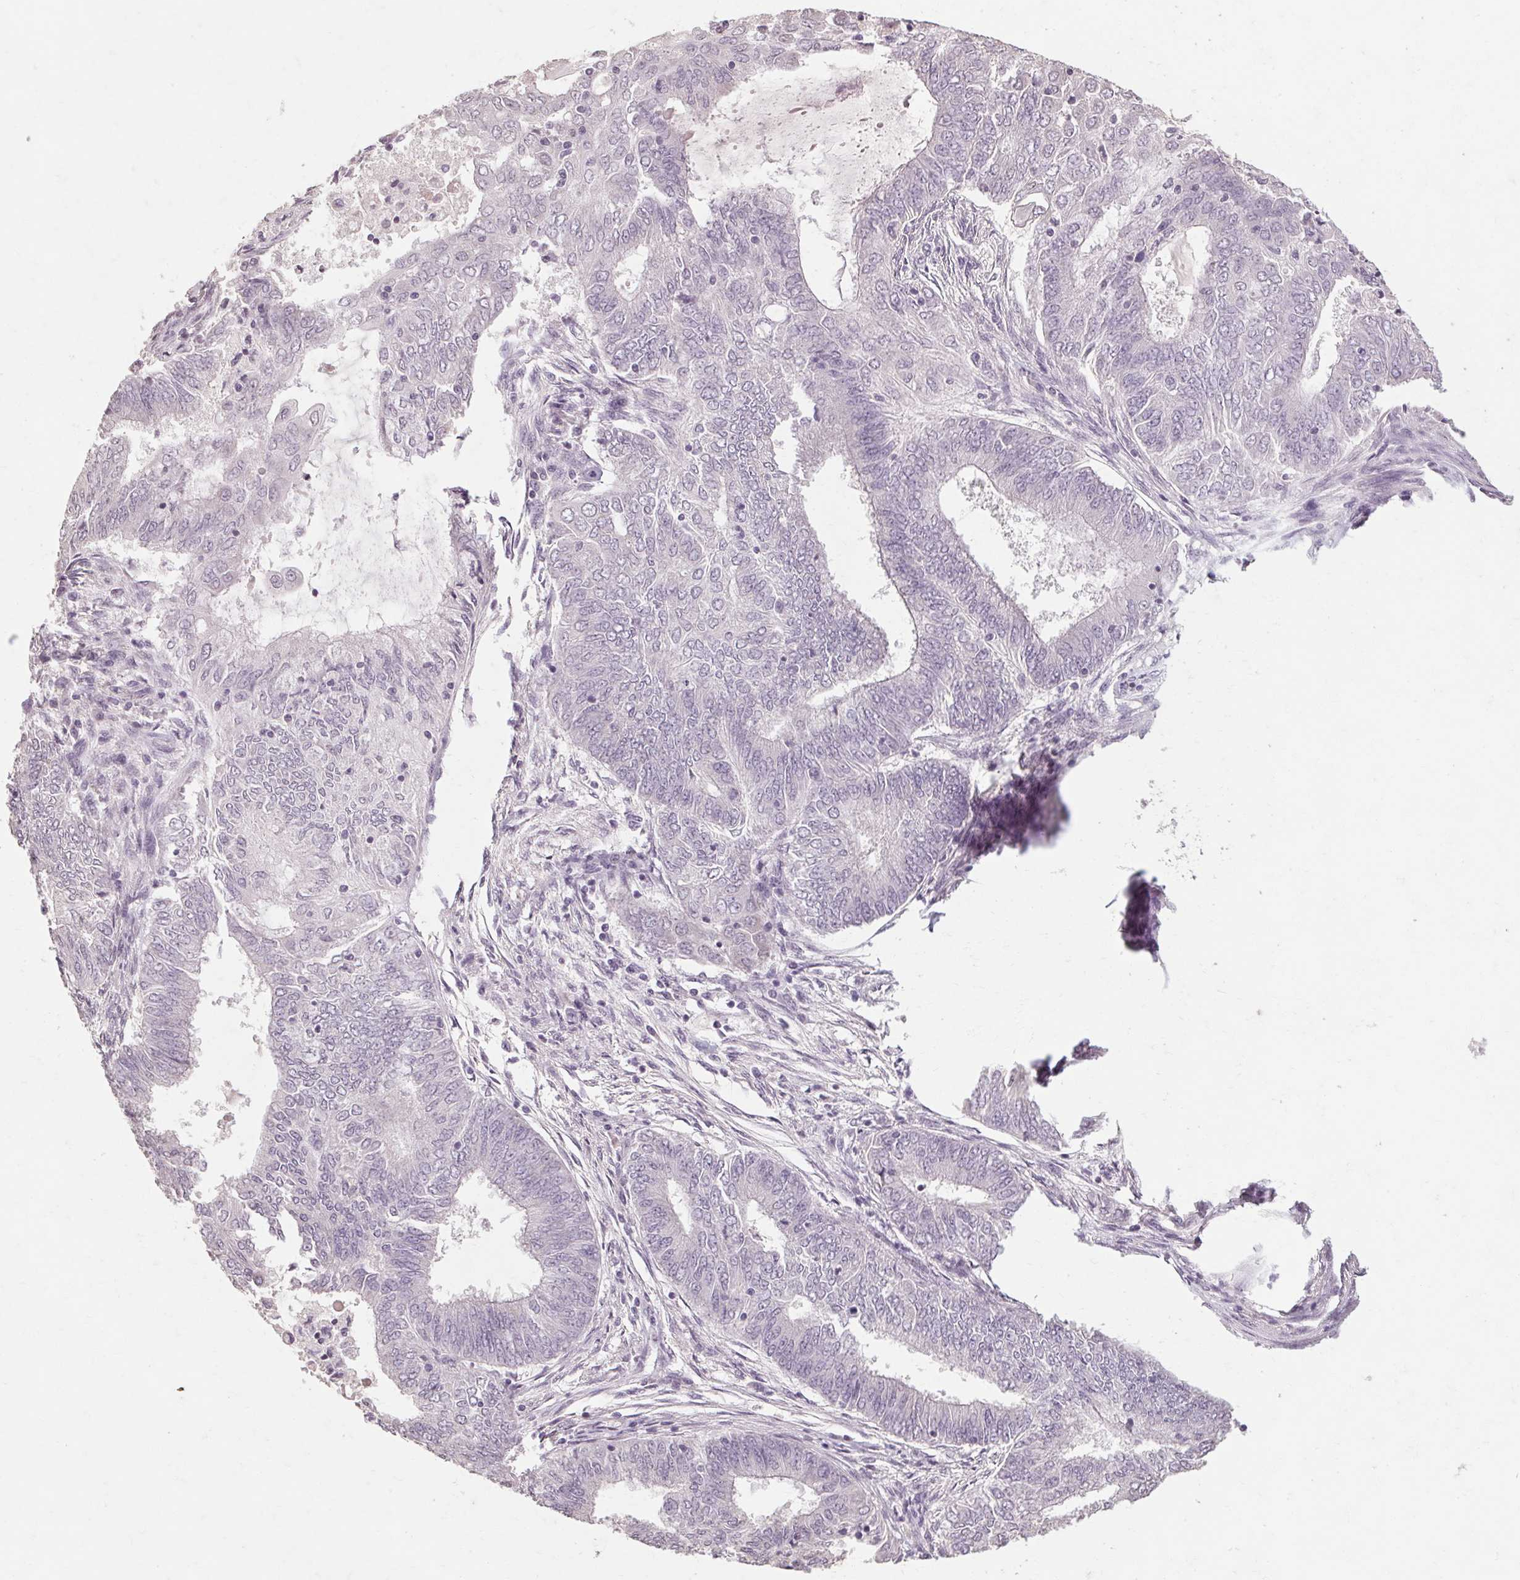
{"staining": {"intensity": "negative", "quantity": "none", "location": "none"}, "tissue": "endometrial cancer", "cell_type": "Tumor cells", "image_type": "cancer", "snomed": [{"axis": "morphology", "description": "Adenocarcinoma, NOS"}, {"axis": "topography", "description": "Endometrium"}], "caption": "Tumor cells are negative for brown protein staining in endometrial cancer (adenocarcinoma). (Brightfield microscopy of DAB immunohistochemistry (IHC) at high magnification).", "gene": "POMC", "patient": {"sex": "female", "age": 62}}